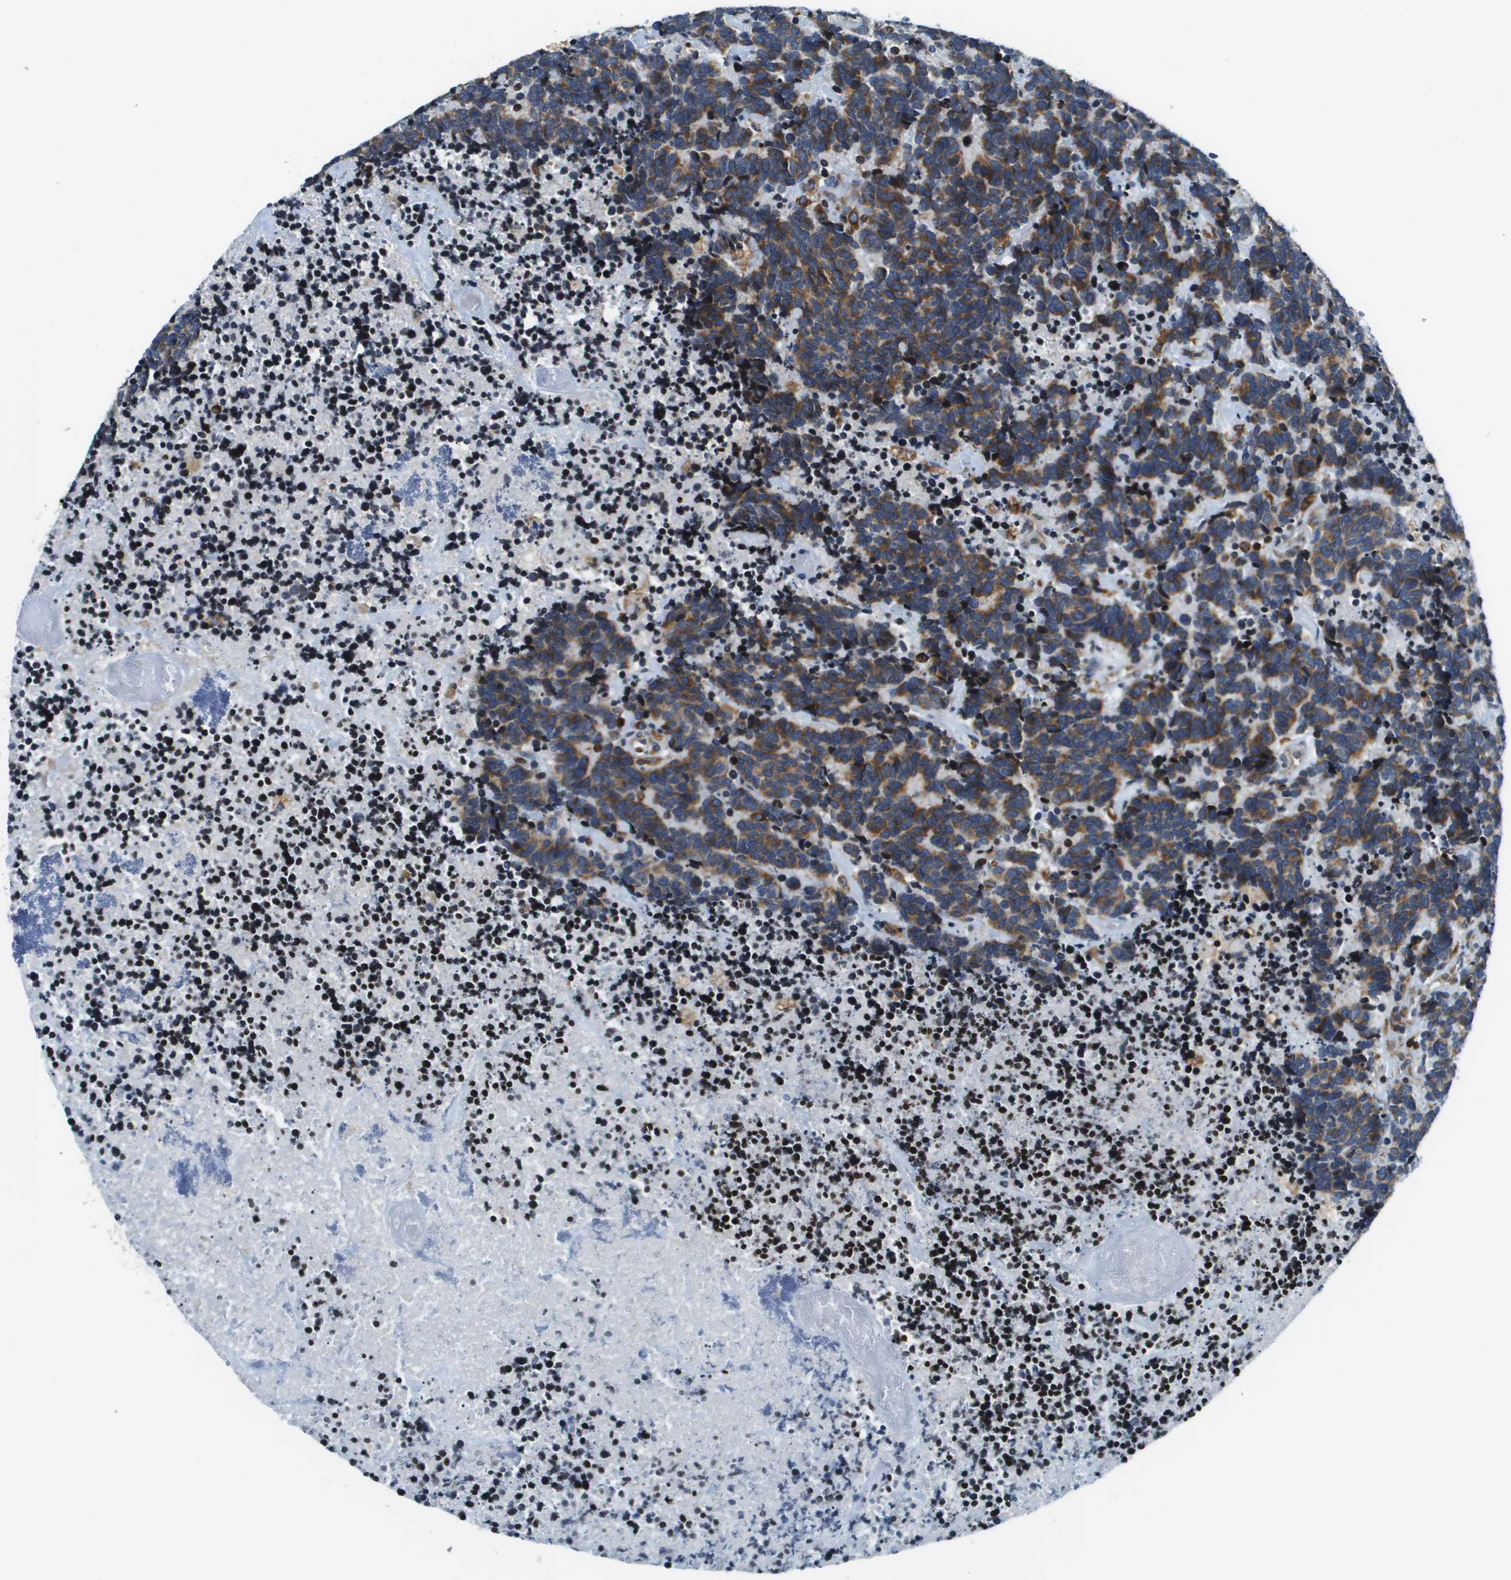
{"staining": {"intensity": "moderate", "quantity": ">75%", "location": "cytoplasmic/membranous"}, "tissue": "carcinoid", "cell_type": "Tumor cells", "image_type": "cancer", "snomed": [{"axis": "morphology", "description": "Carcinoma, NOS"}, {"axis": "morphology", "description": "Carcinoid, malignant, NOS"}, {"axis": "topography", "description": "Urinary bladder"}], "caption": "Human carcinoid stained with a protein marker demonstrates moderate staining in tumor cells.", "gene": "ESYT1", "patient": {"sex": "male", "age": 57}}